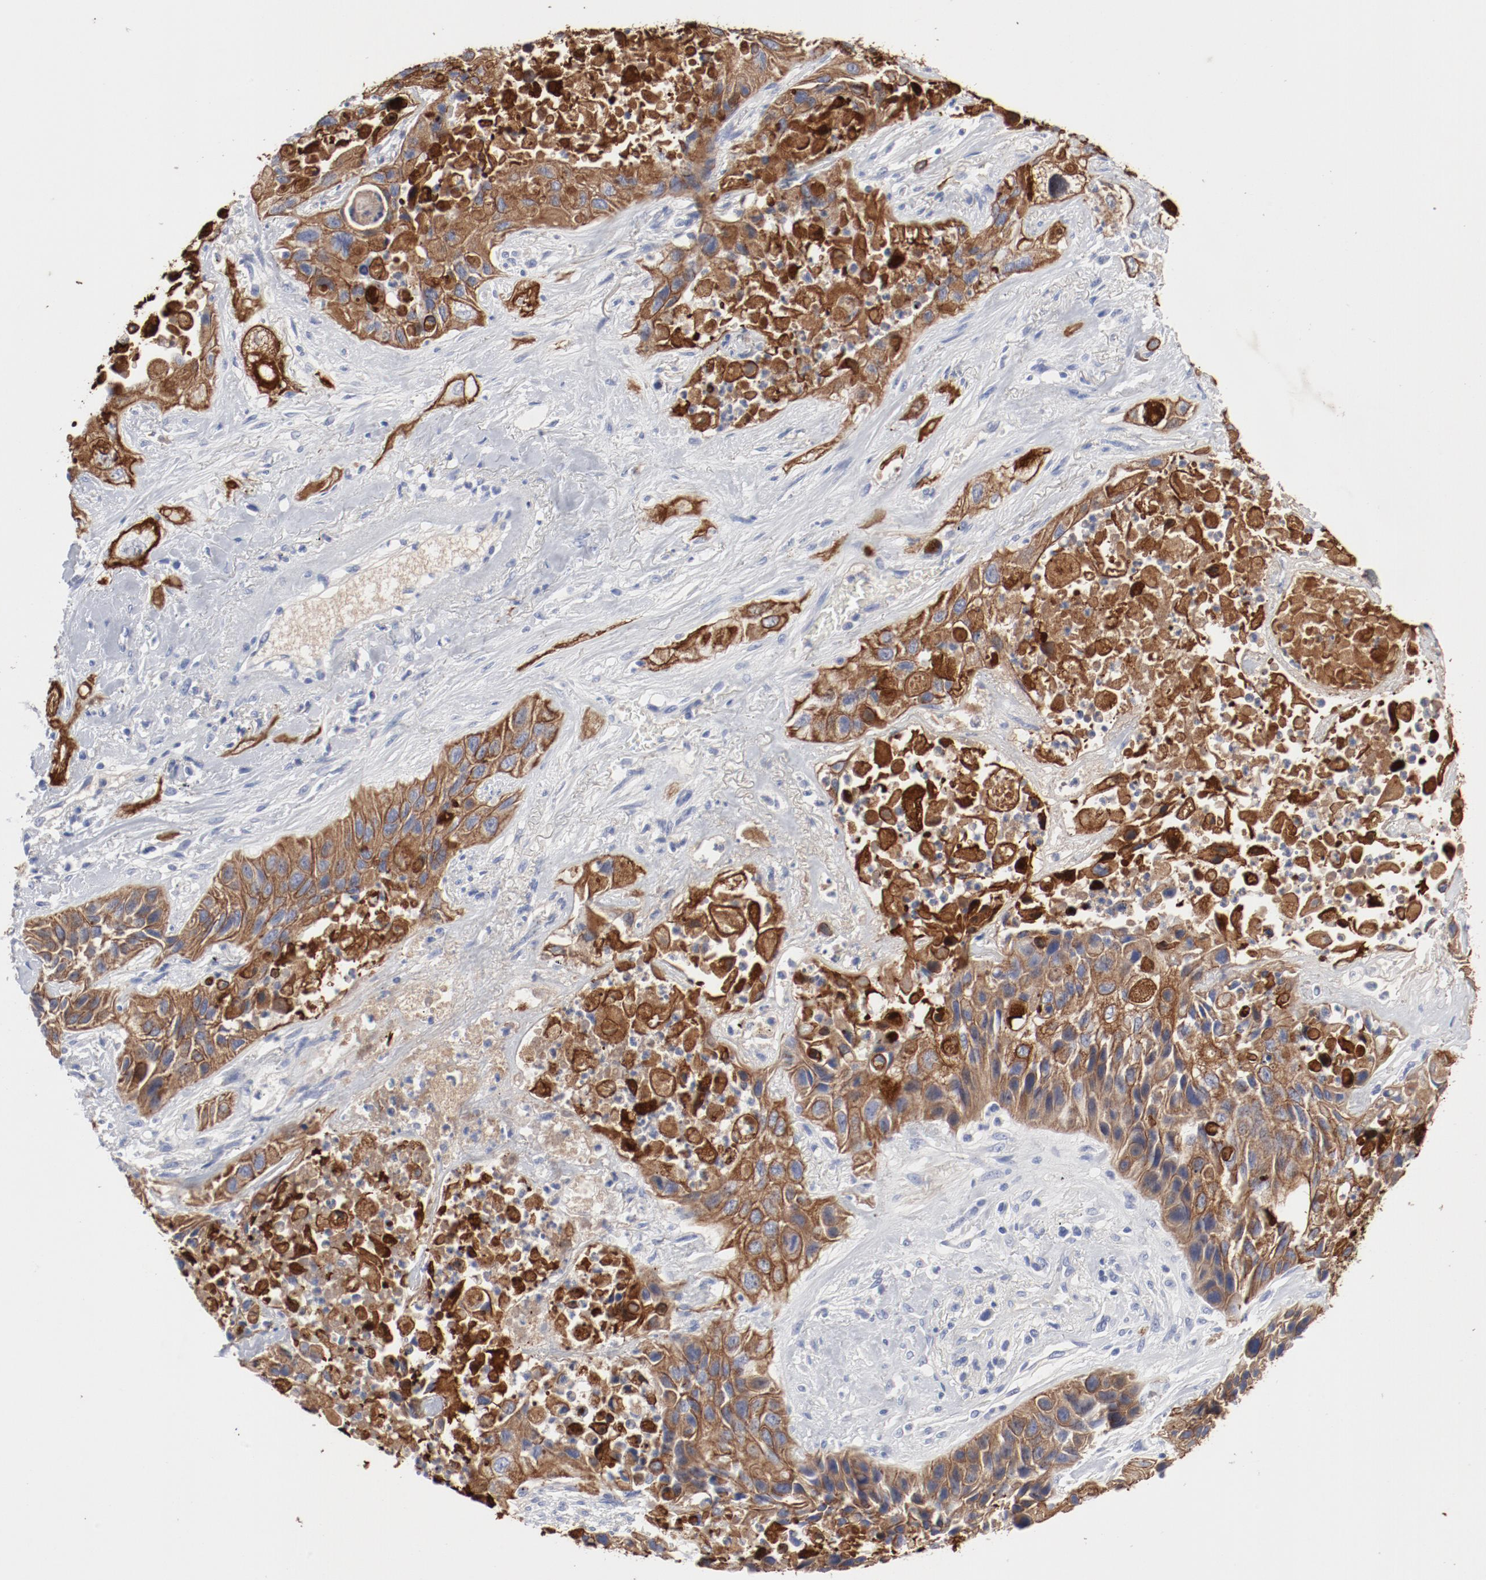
{"staining": {"intensity": "moderate", "quantity": ">75%", "location": "cytoplasmic/membranous"}, "tissue": "lung cancer", "cell_type": "Tumor cells", "image_type": "cancer", "snomed": [{"axis": "morphology", "description": "Squamous cell carcinoma, NOS"}, {"axis": "topography", "description": "Lung"}], "caption": "This histopathology image reveals IHC staining of lung squamous cell carcinoma, with medium moderate cytoplasmic/membranous expression in about >75% of tumor cells.", "gene": "TSPAN6", "patient": {"sex": "female", "age": 76}}